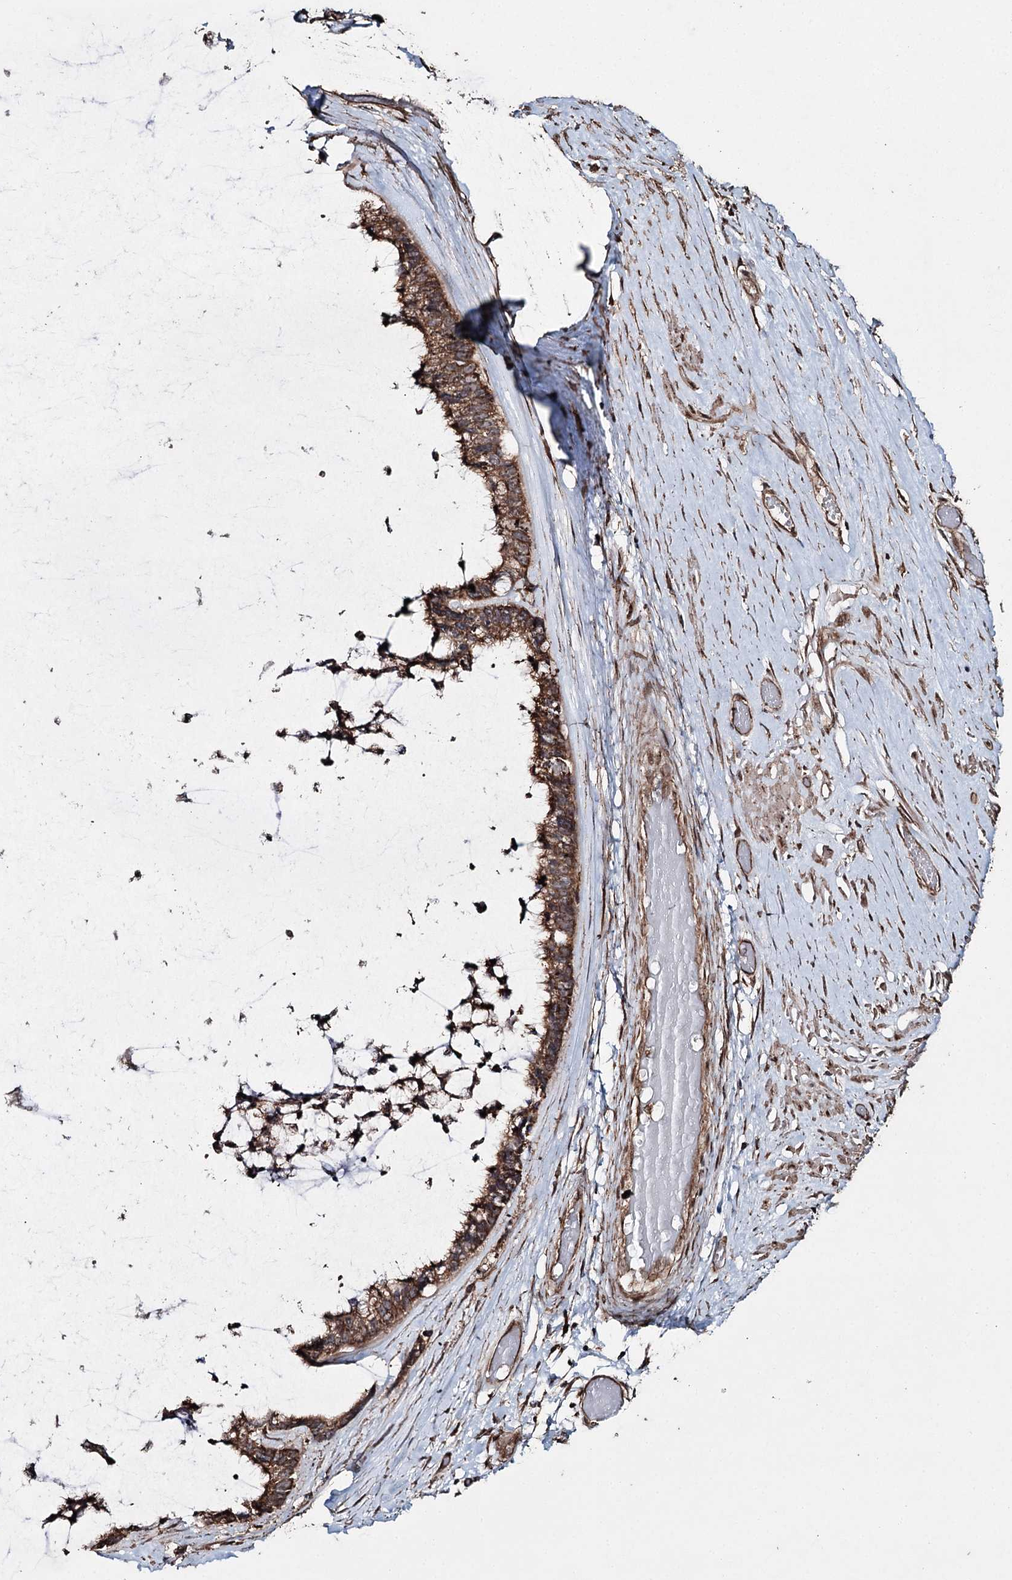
{"staining": {"intensity": "strong", "quantity": ">75%", "location": "cytoplasmic/membranous"}, "tissue": "ovarian cancer", "cell_type": "Tumor cells", "image_type": "cancer", "snomed": [{"axis": "morphology", "description": "Cystadenocarcinoma, mucinous, NOS"}, {"axis": "topography", "description": "Ovary"}], "caption": "Ovarian mucinous cystadenocarcinoma tissue displays strong cytoplasmic/membranous staining in about >75% of tumor cells", "gene": "SLF2", "patient": {"sex": "female", "age": 39}}